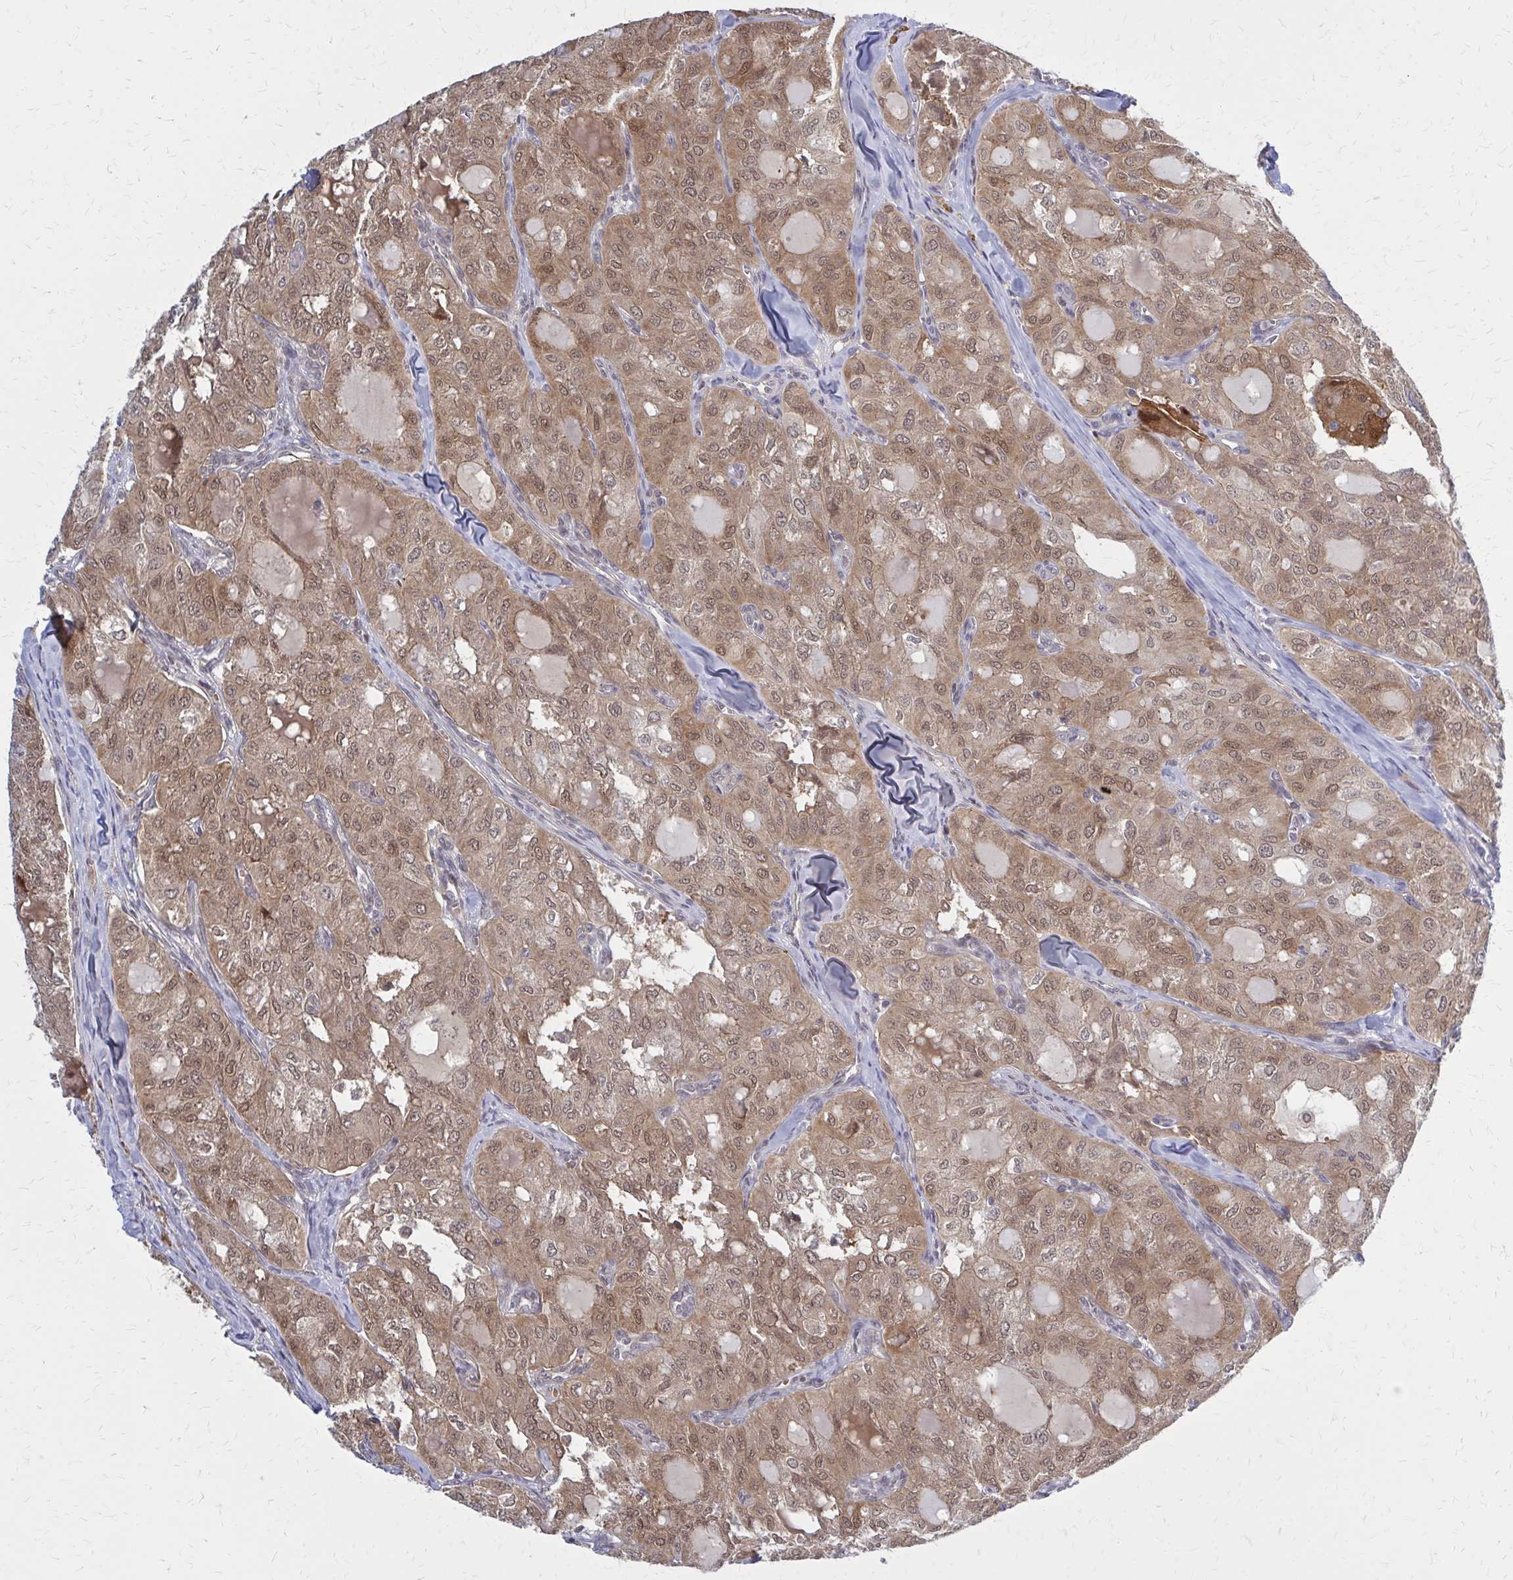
{"staining": {"intensity": "moderate", "quantity": ">75%", "location": "cytoplasmic/membranous,nuclear"}, "tissue": "thyroid cancer", "cell_type": "Tumor cells", "image_type": "cancer", "snomed": [{"axis": "morphology", "description": "Follicular adenoma carcinoma, NOS"}, {"axis": "topography", "description": "Thyroid gland"}], "caption": "DAB immunohistochemical staining of thyroid follicular adenoma carcinoma demonstrates moderate cytoplasmic/membranous and nuclear protein staining in approximately >75% of tumor cells.", "gene": "DBI", "patient": {"sex": "male", "age": 75}}